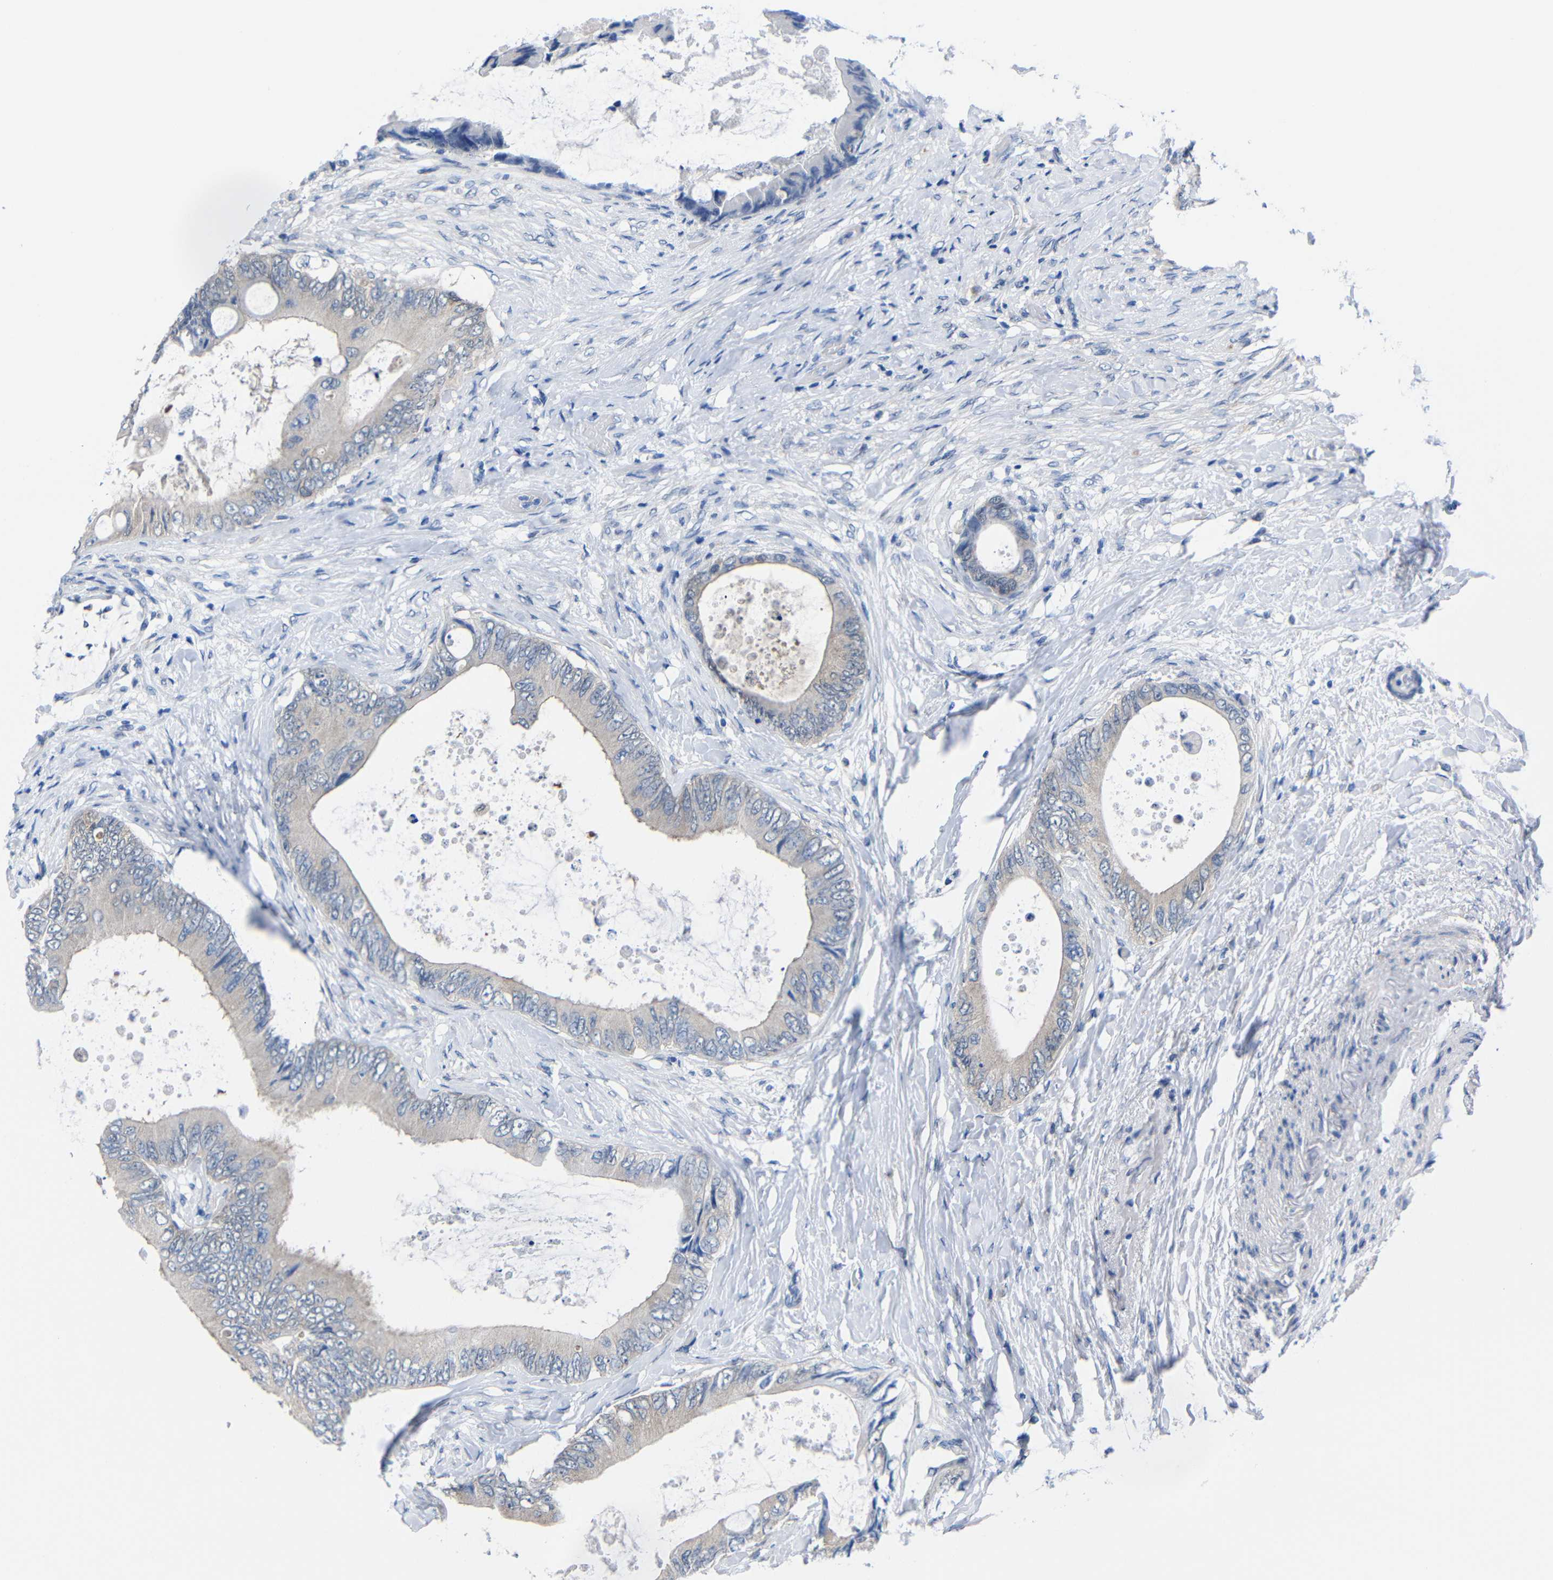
{"staining": {"intensity": "weak", "quantity": ">75%", "location": "cytoplasmic/membranous"}, "tissue": "colorectal cancer", "cell_type": "Tumor cells", "image_type": "cancer", "snomed": [{"axis": "morphology", "description": "Normal tissue, NOS"}, {"axis": "morphology", "description": "Adenocarcinoma, NOS"}, {"axis": "topography", "description": "Rectum"}, {"axis": "topography", "description": "Peripheral nerve tissue"}], "caption": "Protein staining reveals weak cytoplasmic/membranous positivity in approximately >75% of tumor cells in colorectal cancer (adenocarcinoma). (IHC, brightfield microscopy, high magnification).", "gene": "PEBP1", "patient": {"sex": "female", "age": 77}}